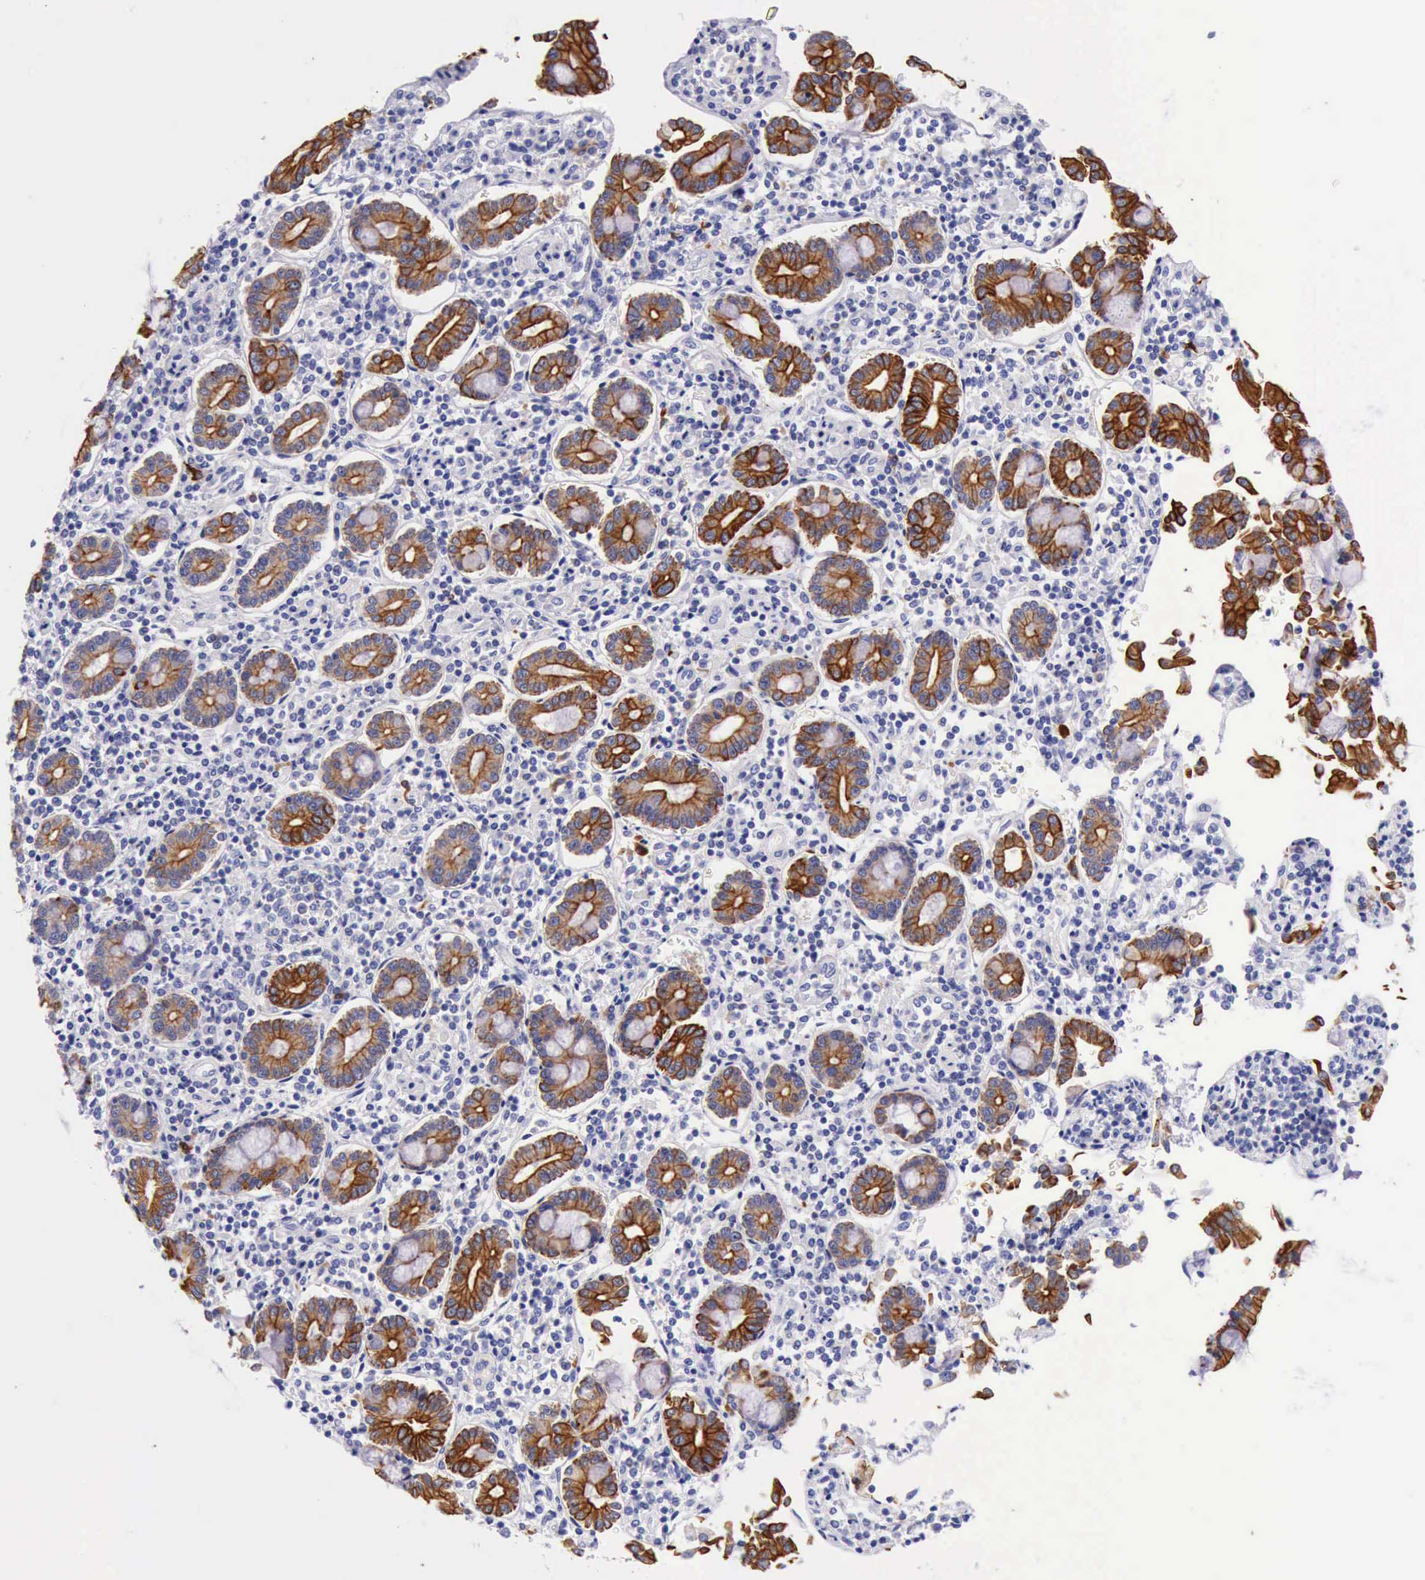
{"staining": {"intensity": "strong", "quantity": ">75%", "location": "cytoplasmic/membranous"}, "tissue": "pancreatic cancer", "cell_type": "Tumor cells", "image_type": "cancer", "snomed": [{"axis": "morphology", "description": "Adenocarcinoma, NOS"}, {"axis": "topography", "description": "Pancreas"}], "caption": "Immunohistochemical staining of human pancreatic cancer displays strong cytoplasmic/membranous protein positivity in about >75% of tumor cells.", "gene": "KRT8", "patient": {"sex": "female", "age": 57}}